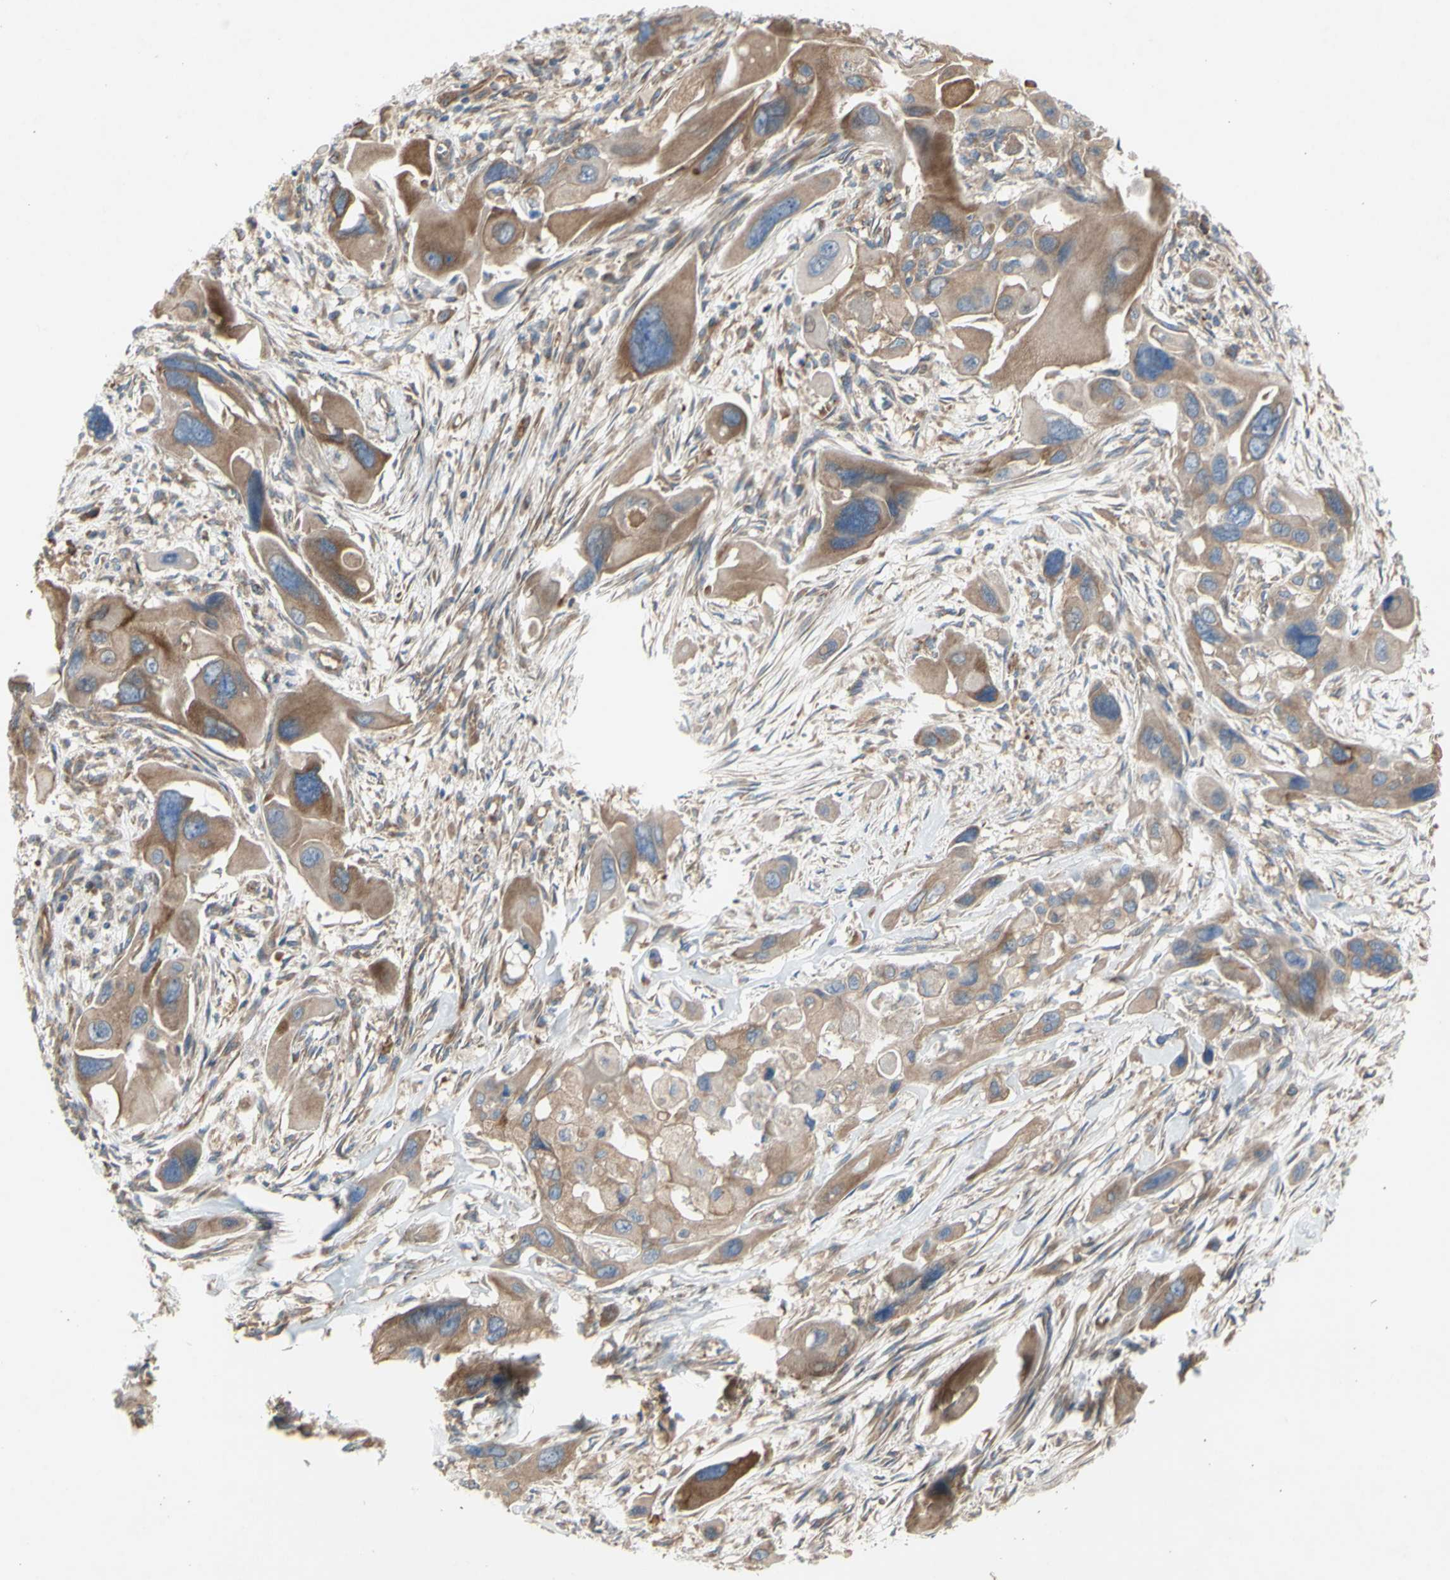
{"staining": {"intensity": "moderate", "quantity": ">75%", "location": "cytoplasmic/membranous"}, "tissue": "pancreatic cancer", "cell_type": "Tumor cells", "image_type": "cancer", "snomed": [{"axis": "morphology", "description": "Adenocarcinoma, NOS"}, {"axis": "topography", "description": "Pancreas"}], "caption": "This is an image of immunohistochemistry (IHC) staining of adenocarcinoma (pancreatic), which shows moderate positivity in the cytoplasmic/membranous of tumor cells.", "gene": "KLC1", "patient": {"sex": "male", "age": 73}}